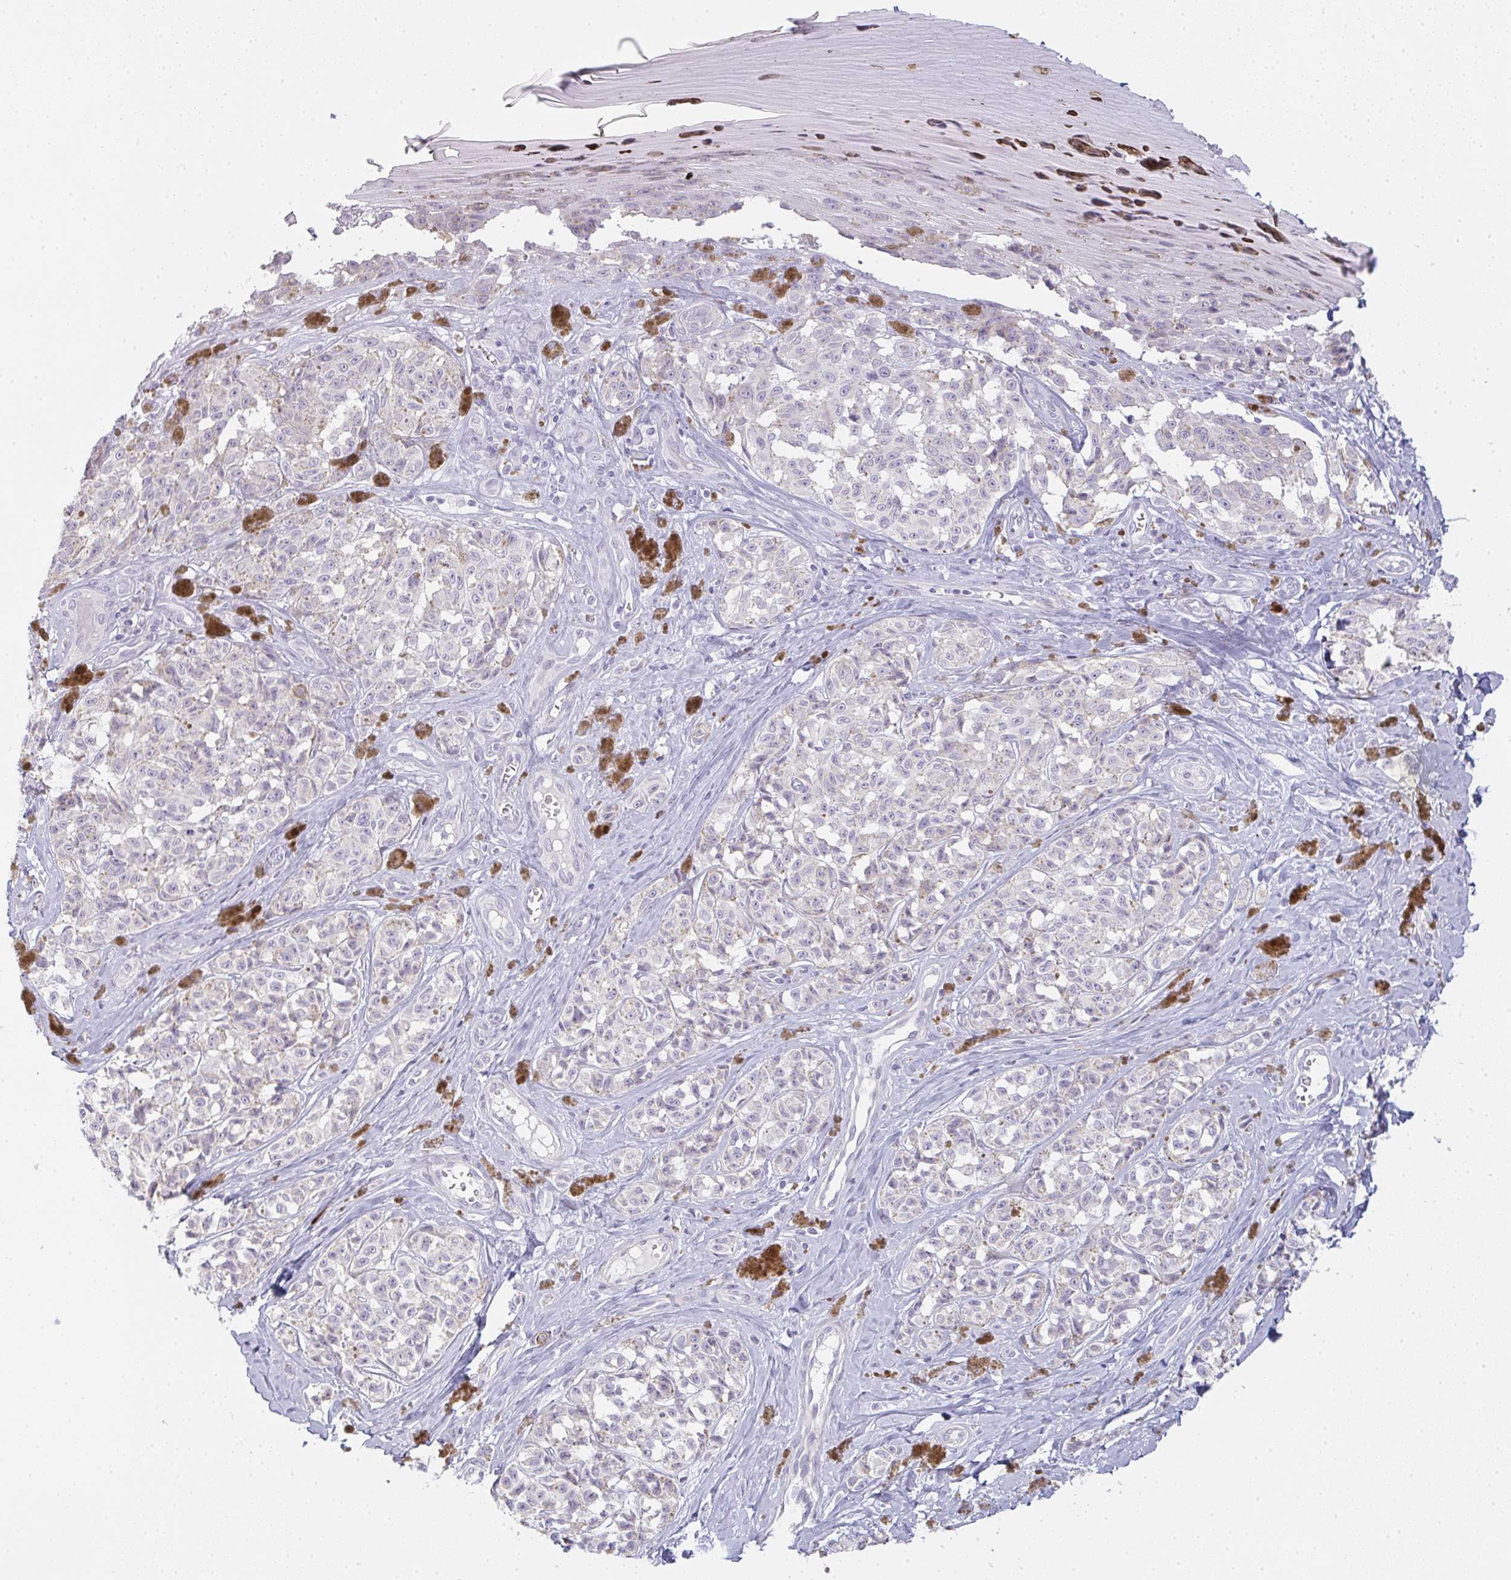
{"staining": {"intensity": "negative", "quantity": "none", "location": "none"}, "tissue": "melanoma", "cell_type": "Tumor cells", "image_type": "cancer", "snomed": [{"axis": "morphology", "description": "Malignant melanoma, NOS"}, {"axis": "topography", "description": "Skin"}], "caption": "High power microscopy photomicrograph of an immunohistochemistry histopathology image of malignant melanoma, revealing no significant staining in tumor cells.", "gene": "SIRPB2", "patient": {"sex": "female", "age": 65}}